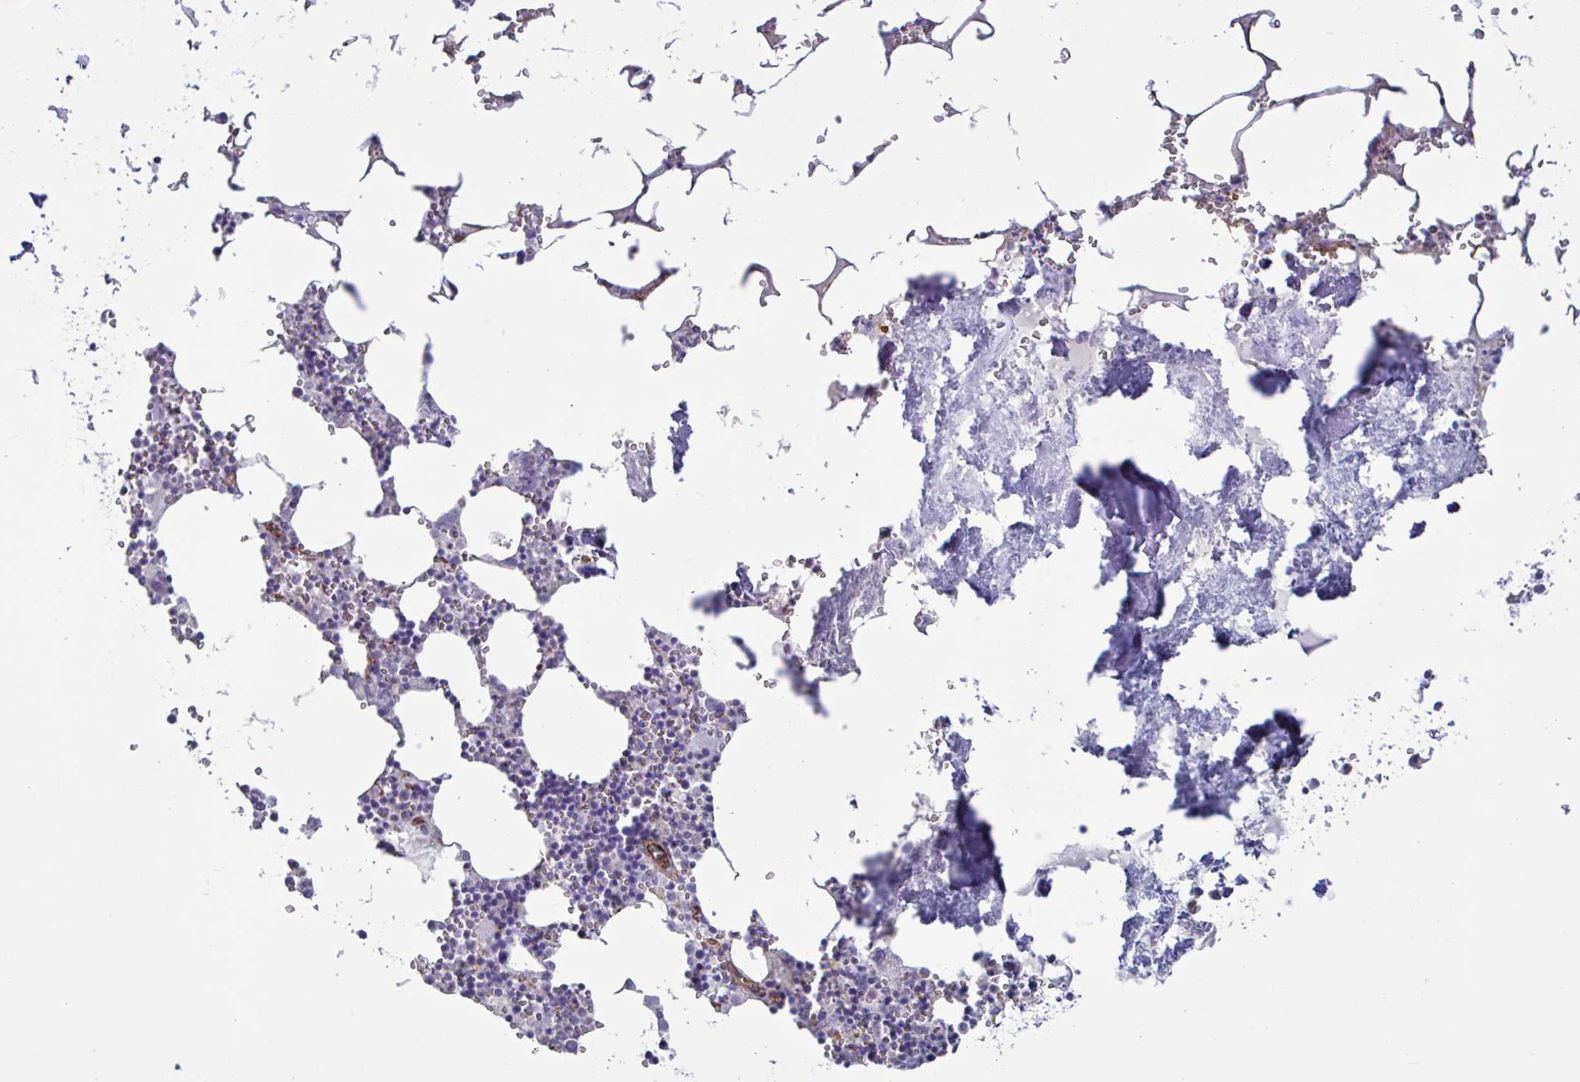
{"staining": {"intensity": "negative", "quantity": "none", "location": "none"}, "tissue": "bone marrow", "cell_type": "Hematopoietic cells", "image_type": "normal", "snomed": [{"axis": "morphology", "description": "Normal tissue, NOS"}, {"axis": "topography", "description": "Bone marrow"}], "caption": "Immunohistochemistry histopathology image of benign human bone marrow stained for a protein (brown), which exhibits no staining in hematopoietic cells. Nuclei are stained in blue.", "gene": "TMEM86B", "patient": {"sex": "male", "age": 54}}